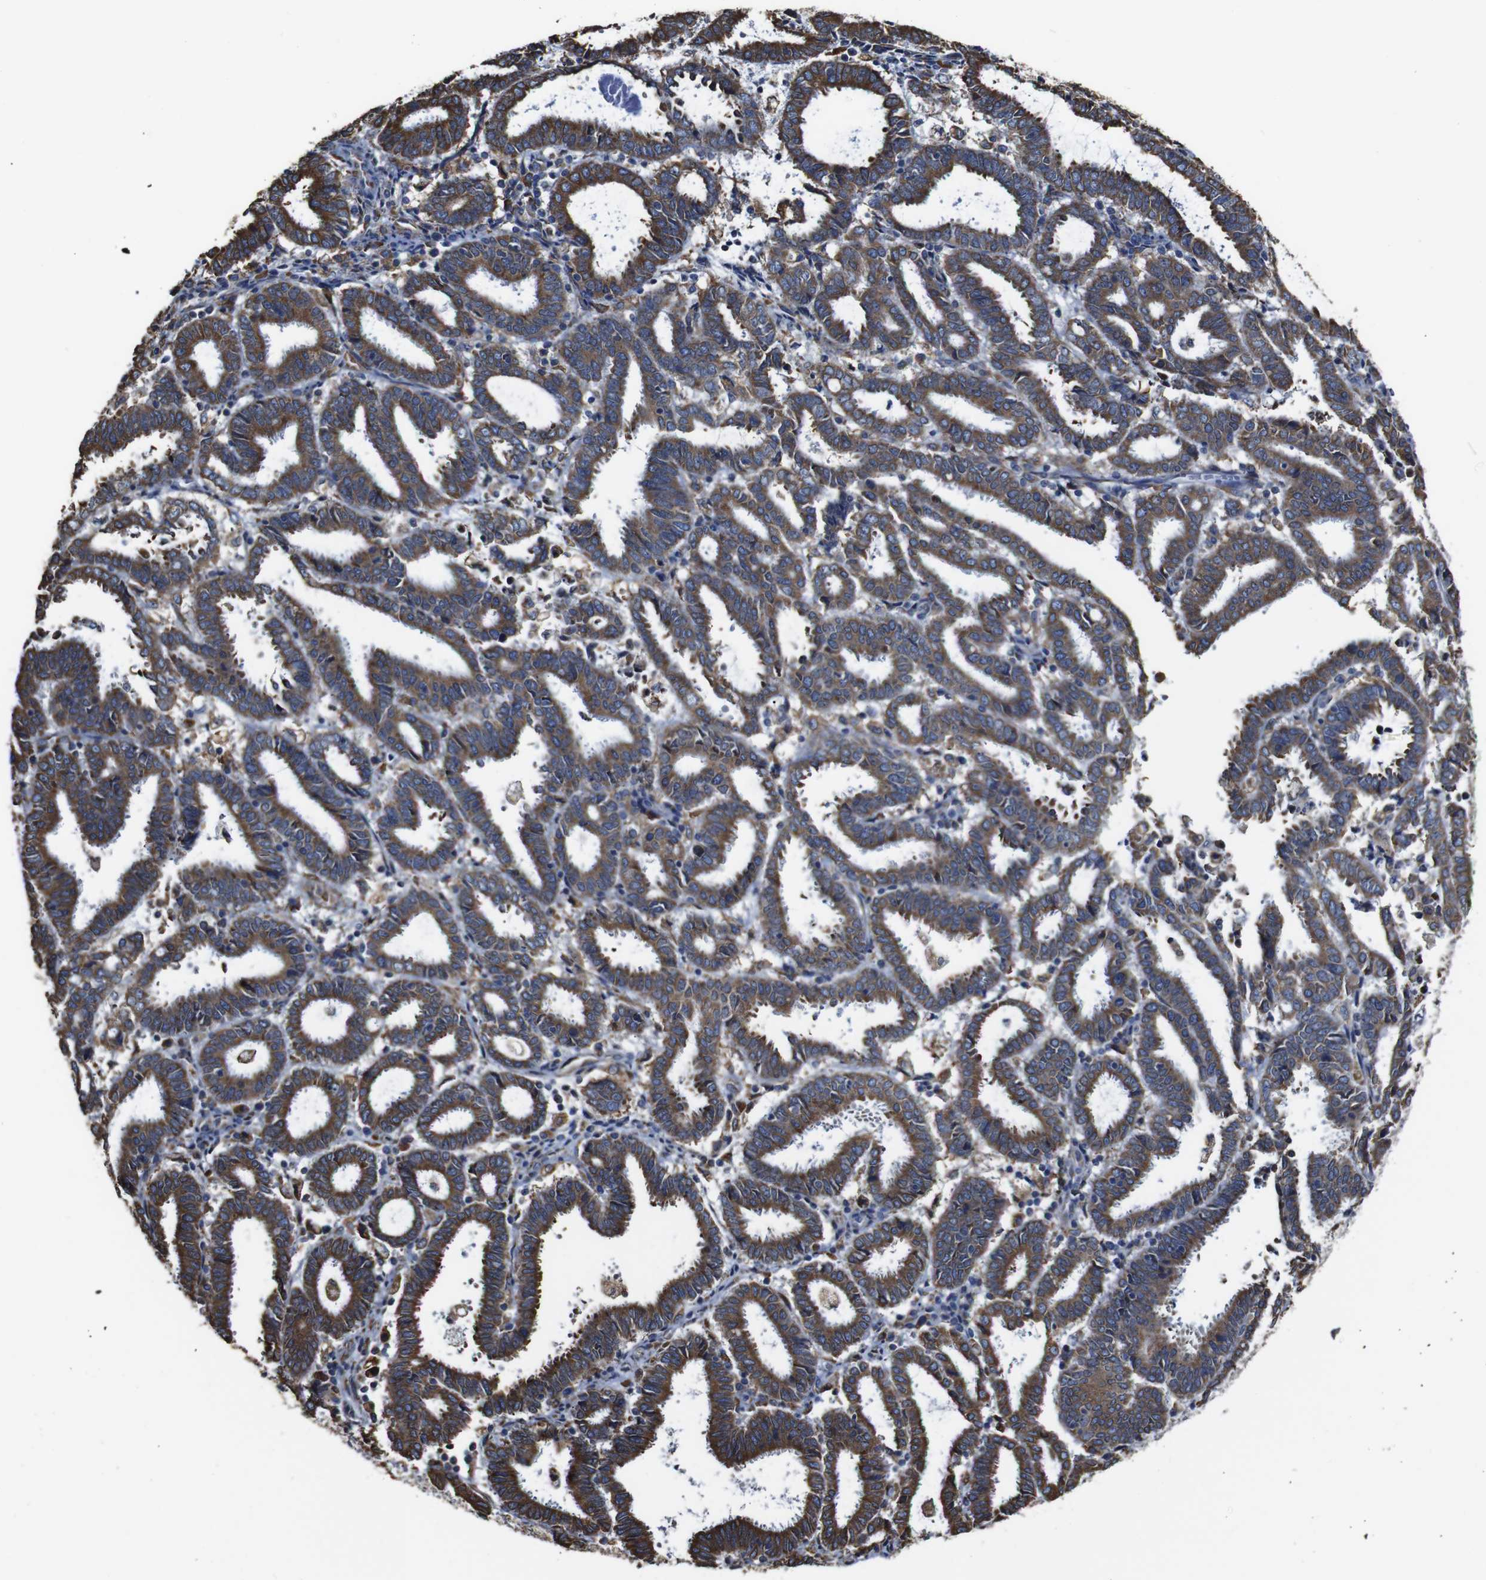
{"staining": {"intensity": "strong", "quantity": ">75%", "location": "cytoplasmic/membranous"}, "tissue": "endometrial cancer", "cell_type": "Tumor cells", "image_type": "cancer", "snomed": [{"axis": "morphology", "description": "Adenocarcinoma, NOS"}, {"axis": "topography", "description": "Uterus"}], "caption": "Endometrial cancer was stained to show a protein in brown. There is high levels of strong cytoplasmic/membranous staining in approximately >75% of tumor cells.", "gene": "PPIB", "patient": {"sex": "female", "age": 83}}